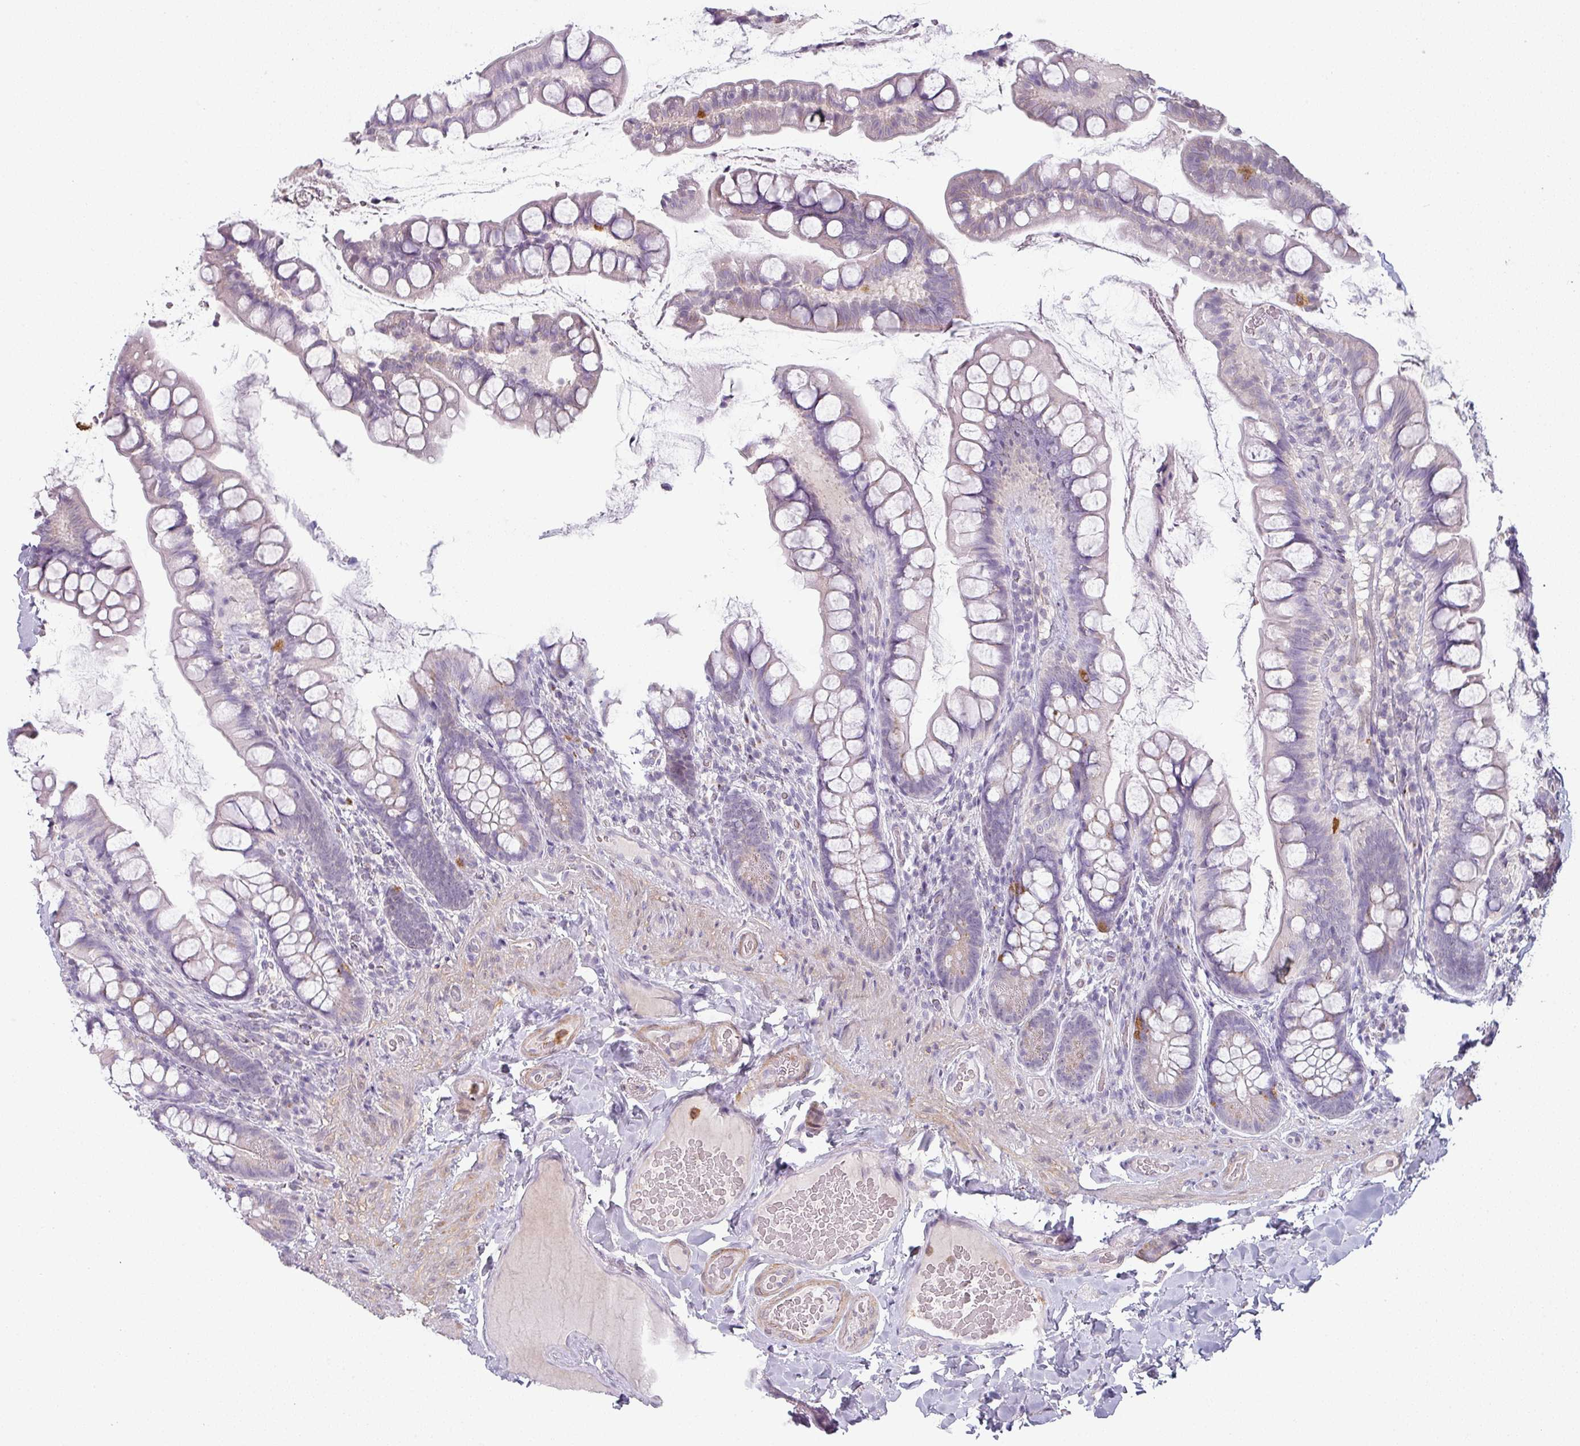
{"staining": {"intensity": "moderate", "quantity": "<25%", "location": "cytoplasmic/membranous"}, "tissue": "small intestine", "cell_type": "Glandular cells", "image_type": "normal", "snomed": [{"axis": "morphology", "description": "Normal tissue, NOS"}, {"axis": "topography", "description": "Small intestine"}], "caption": "Small intestine stained with DAB immunohistochemistry (IHC) demonstrates low levels of moderate cytoplasmic/membranous positivity in approximately <25% of glandular cells.", "gene": "MAGEC3", "patient": {"sex": "male", "age": 70}}